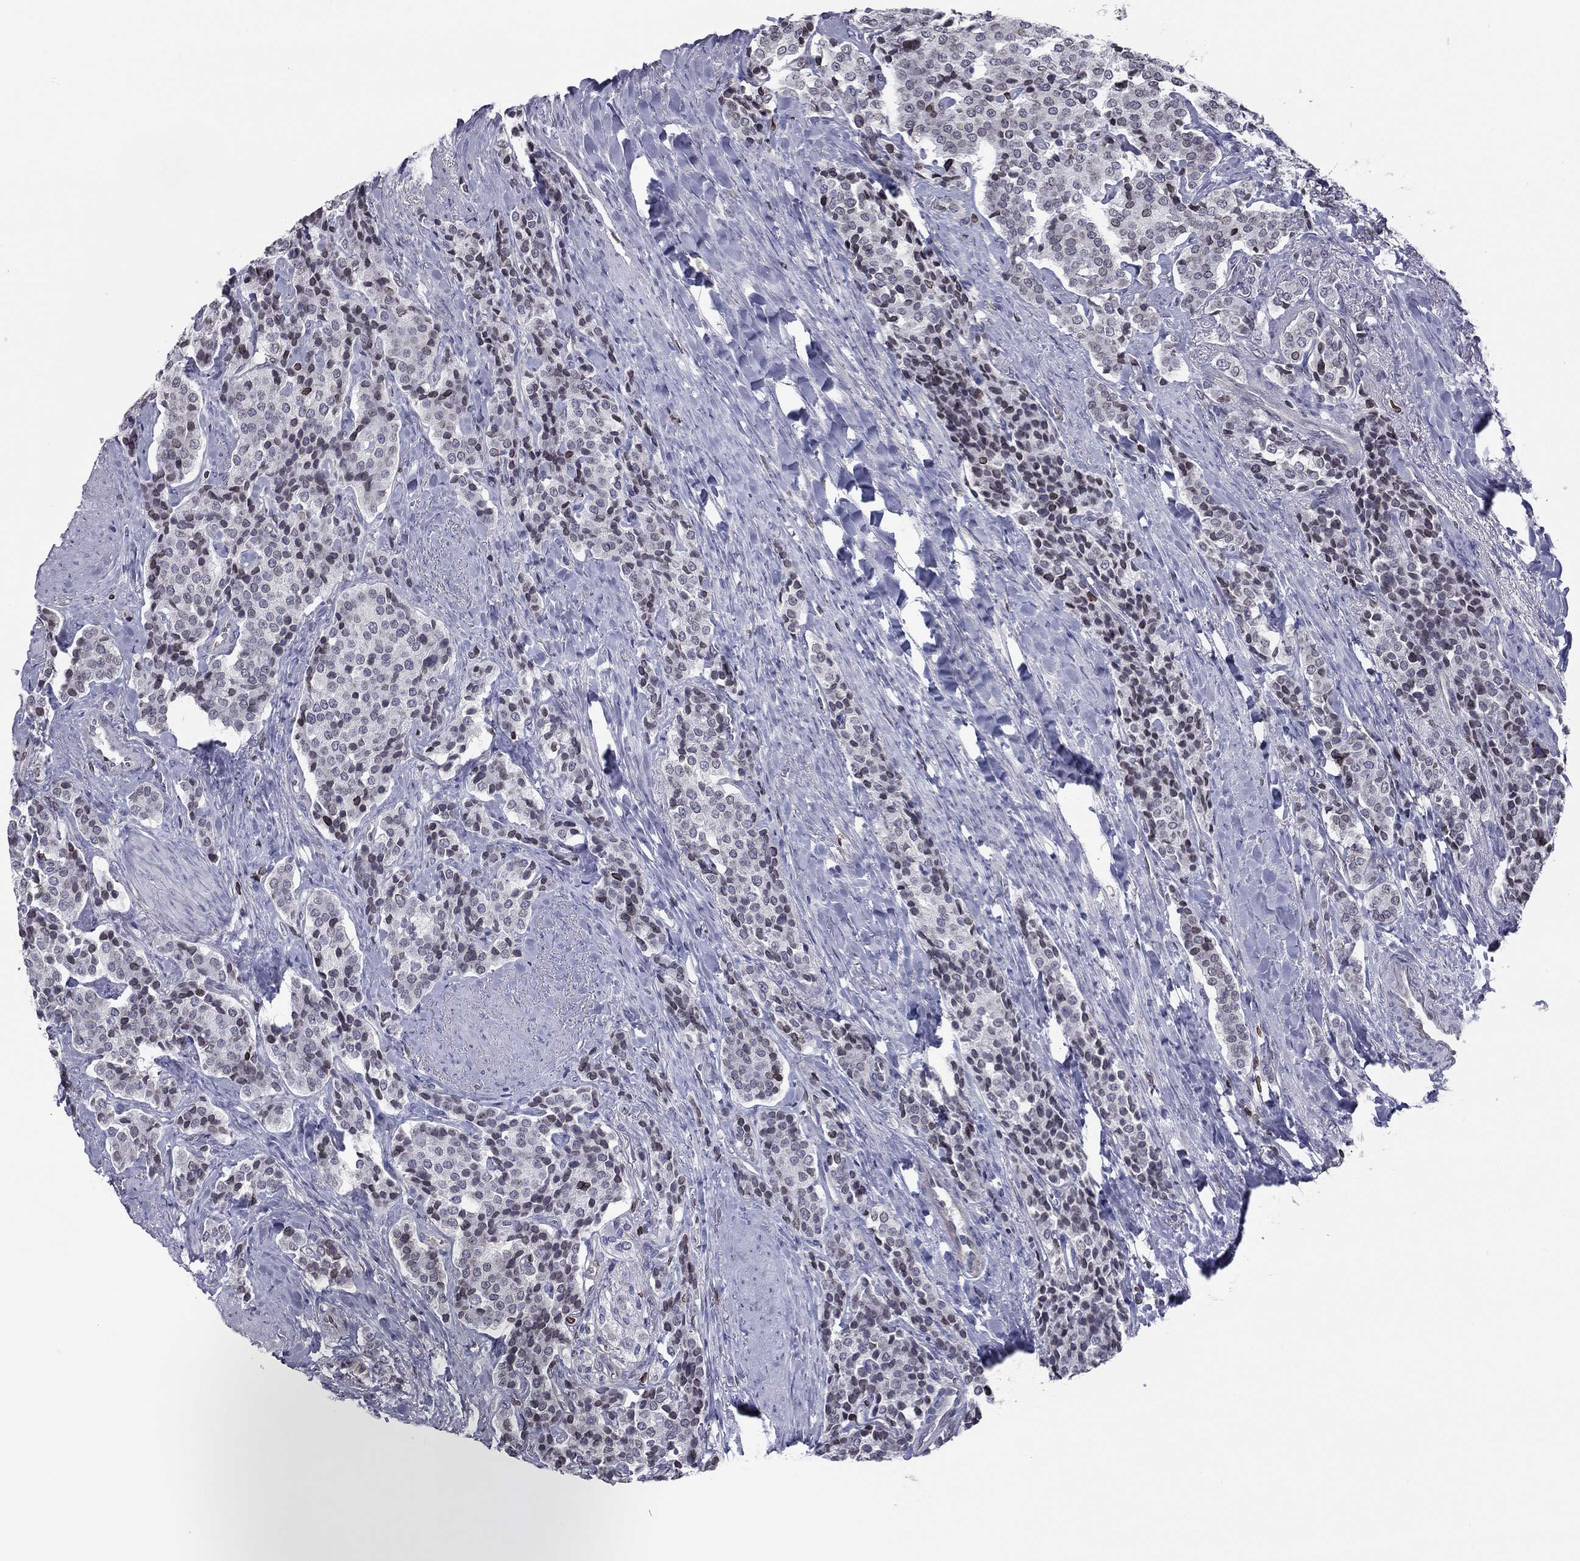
{"staining": {"intensity": "negative", "quantity": "none", "location": "none"}, "tissue": "carcinoid", "cell_type": "Tumor cells", "image_type": "cancer", "snomed": [{"axis": "morphology", "description": "Carcinoid, malignant, NOS"}, {"axis": "topography", "description": "Small intestine"}], "caption": "A micrograph of human malignant carcinoid is negative for staining in tumor cells.", "gene": "ESPL1", "patient": {"sex": "female", "age": 58}}